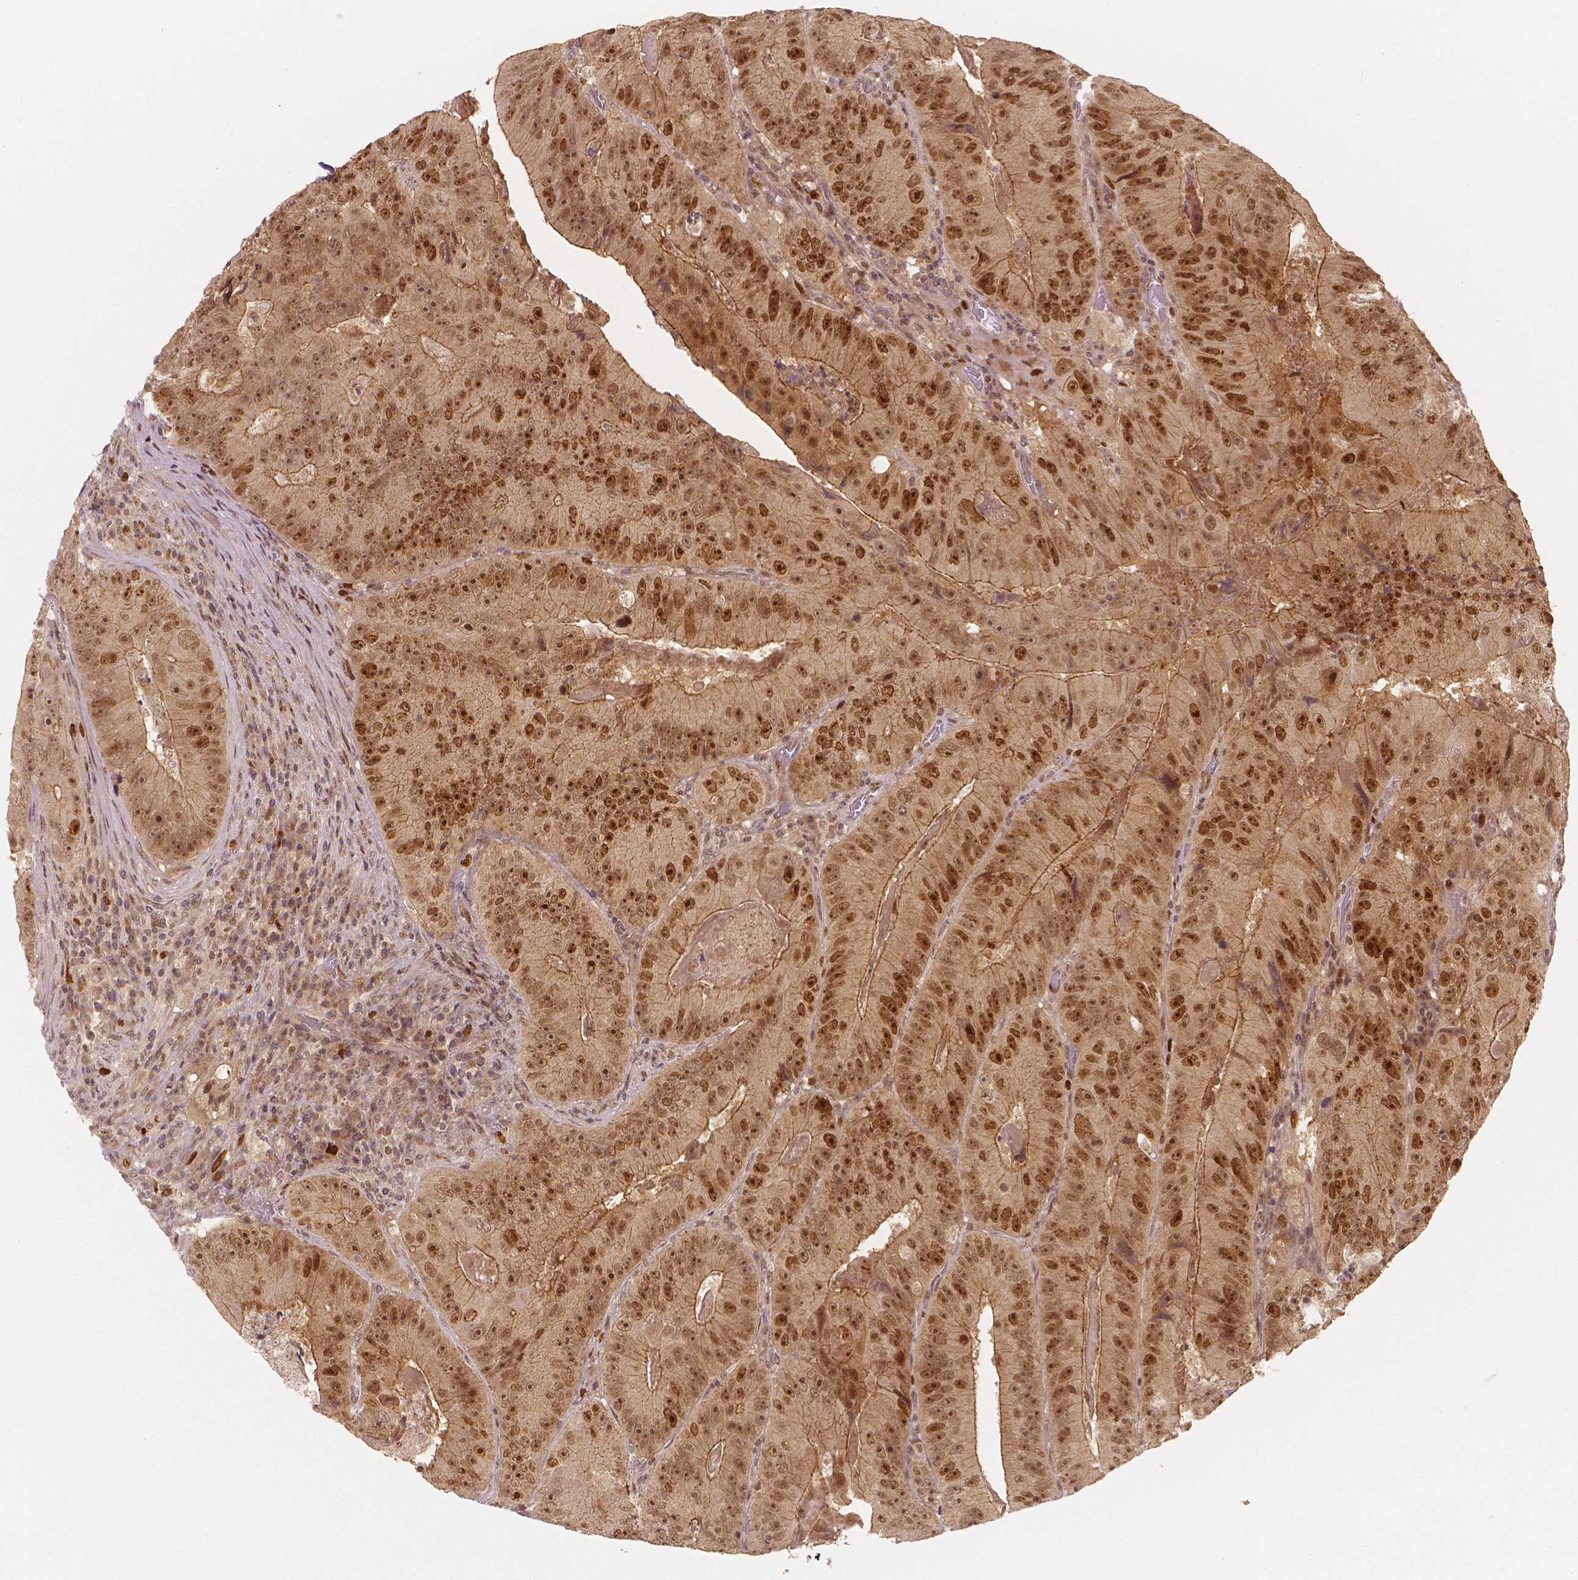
{"staining": {"intensity": "moderate", "quantity": ">75%", "location": "nuclear"}, "tissue": "colorectal cancer", "cell_type": "Tumor cells", "image_type": "cancer", "snomed": [{"axis": "morphology", "description": "Adenocarcinoma, NOS"}, {"axis": "topography", "description": "Colon"}], "caption": "Immunohistochemical staining of human colorectal adenocarcinoma demonstrates medium levels of moderate nuclear staining in approximately >75% of tumor cells.", "gene": "NSD2", "patient": {"sex": "female", "age": 86}}